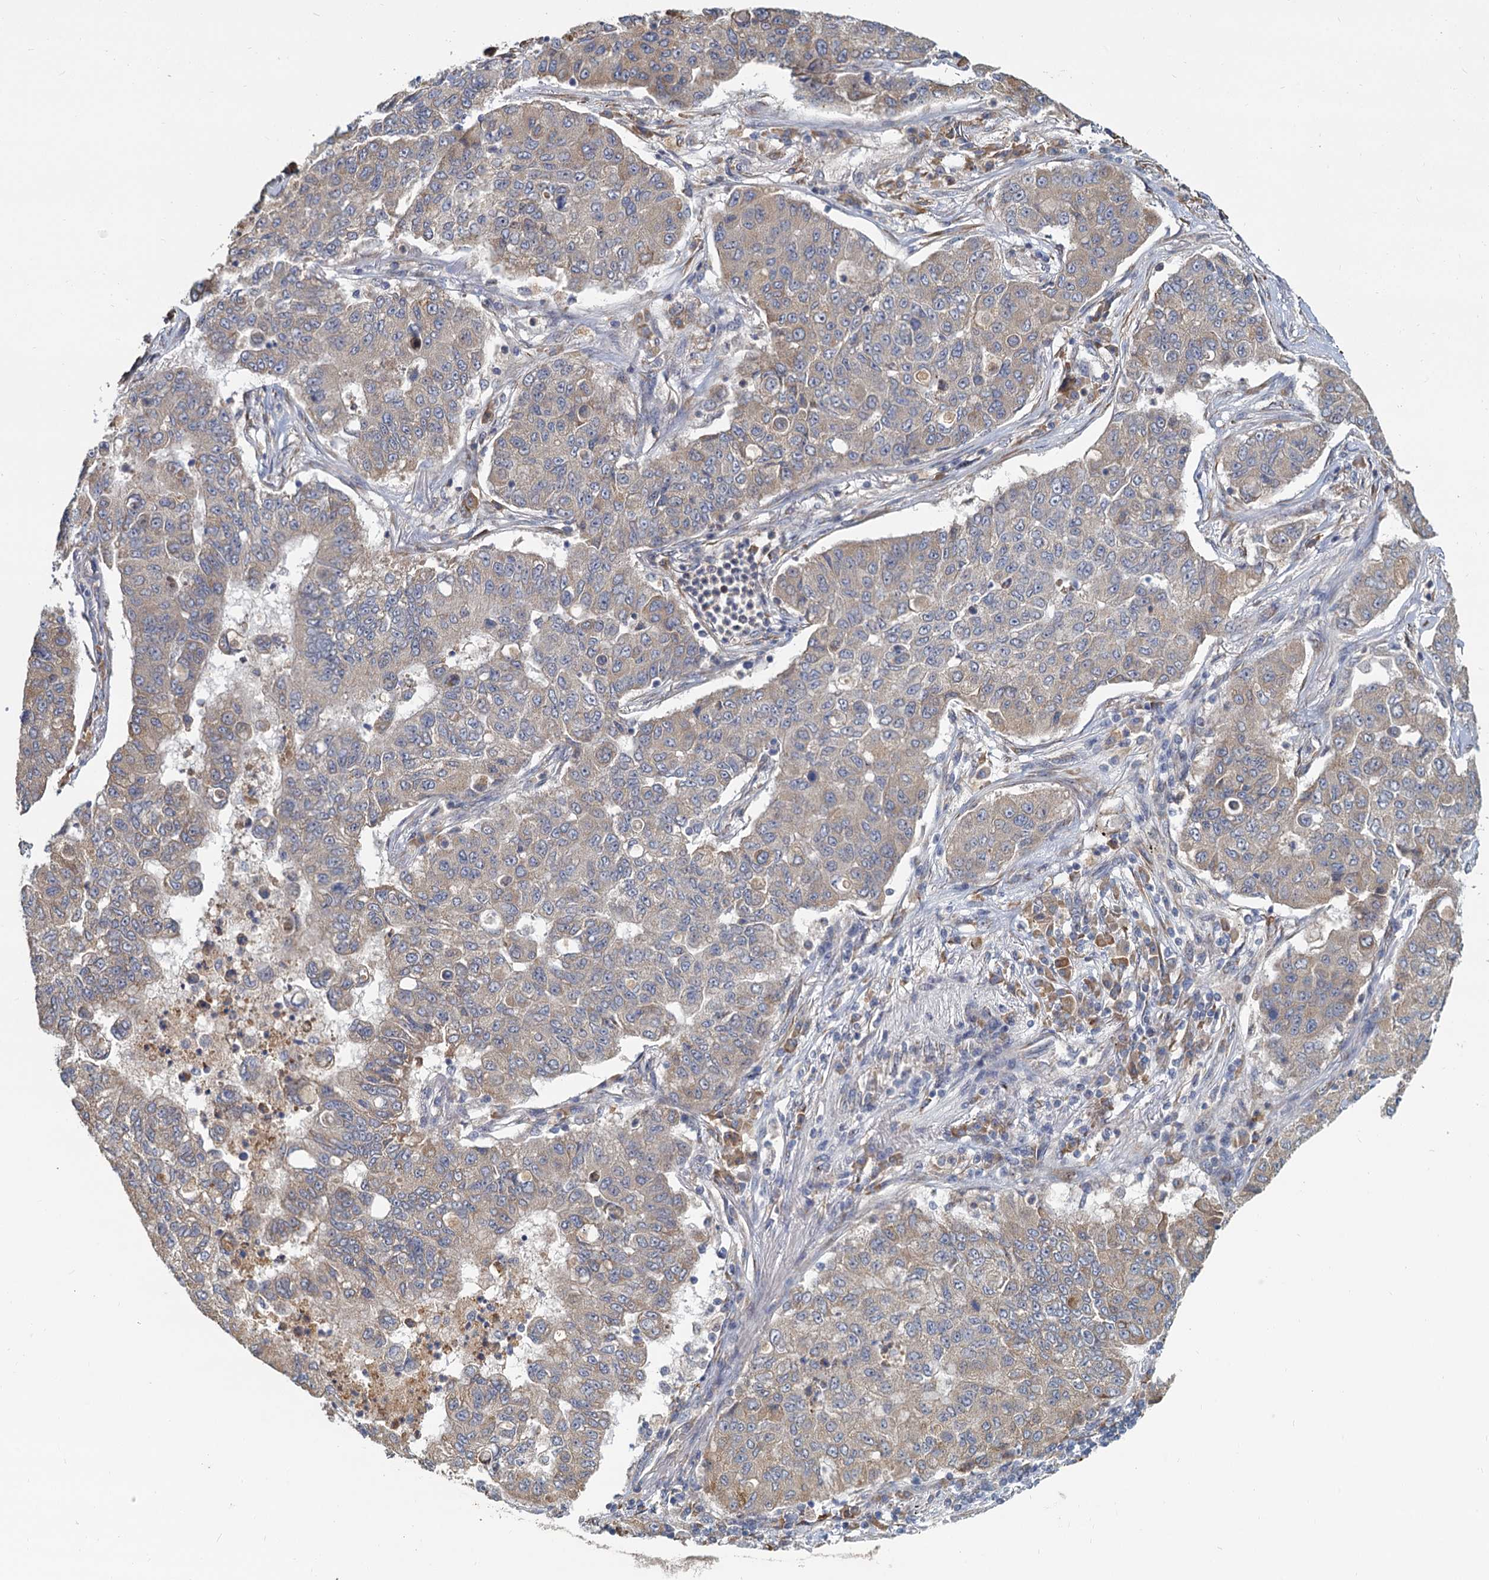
{"staining": {"intensity": "weak", "quantity": "25%-75%", "location": "cytoplasmic/membranous"}, "tissue": "lung cancer", "cell_type": "Tumor cells", "image_type": "cancer", "snomed": [{"axis": "morphology", "description": "Squamous cell carcinoma, NOS"}, {"axis": "topography", "description": "Lung"}], "caption": "Tumor cells display low levels of weak cytoplasmic/membranous staining in about 25%-75% of cells in human squamous cell carcinoma (lung).", "gene": "LRRC51", "patient": {"sex": "male", "age": 74}}